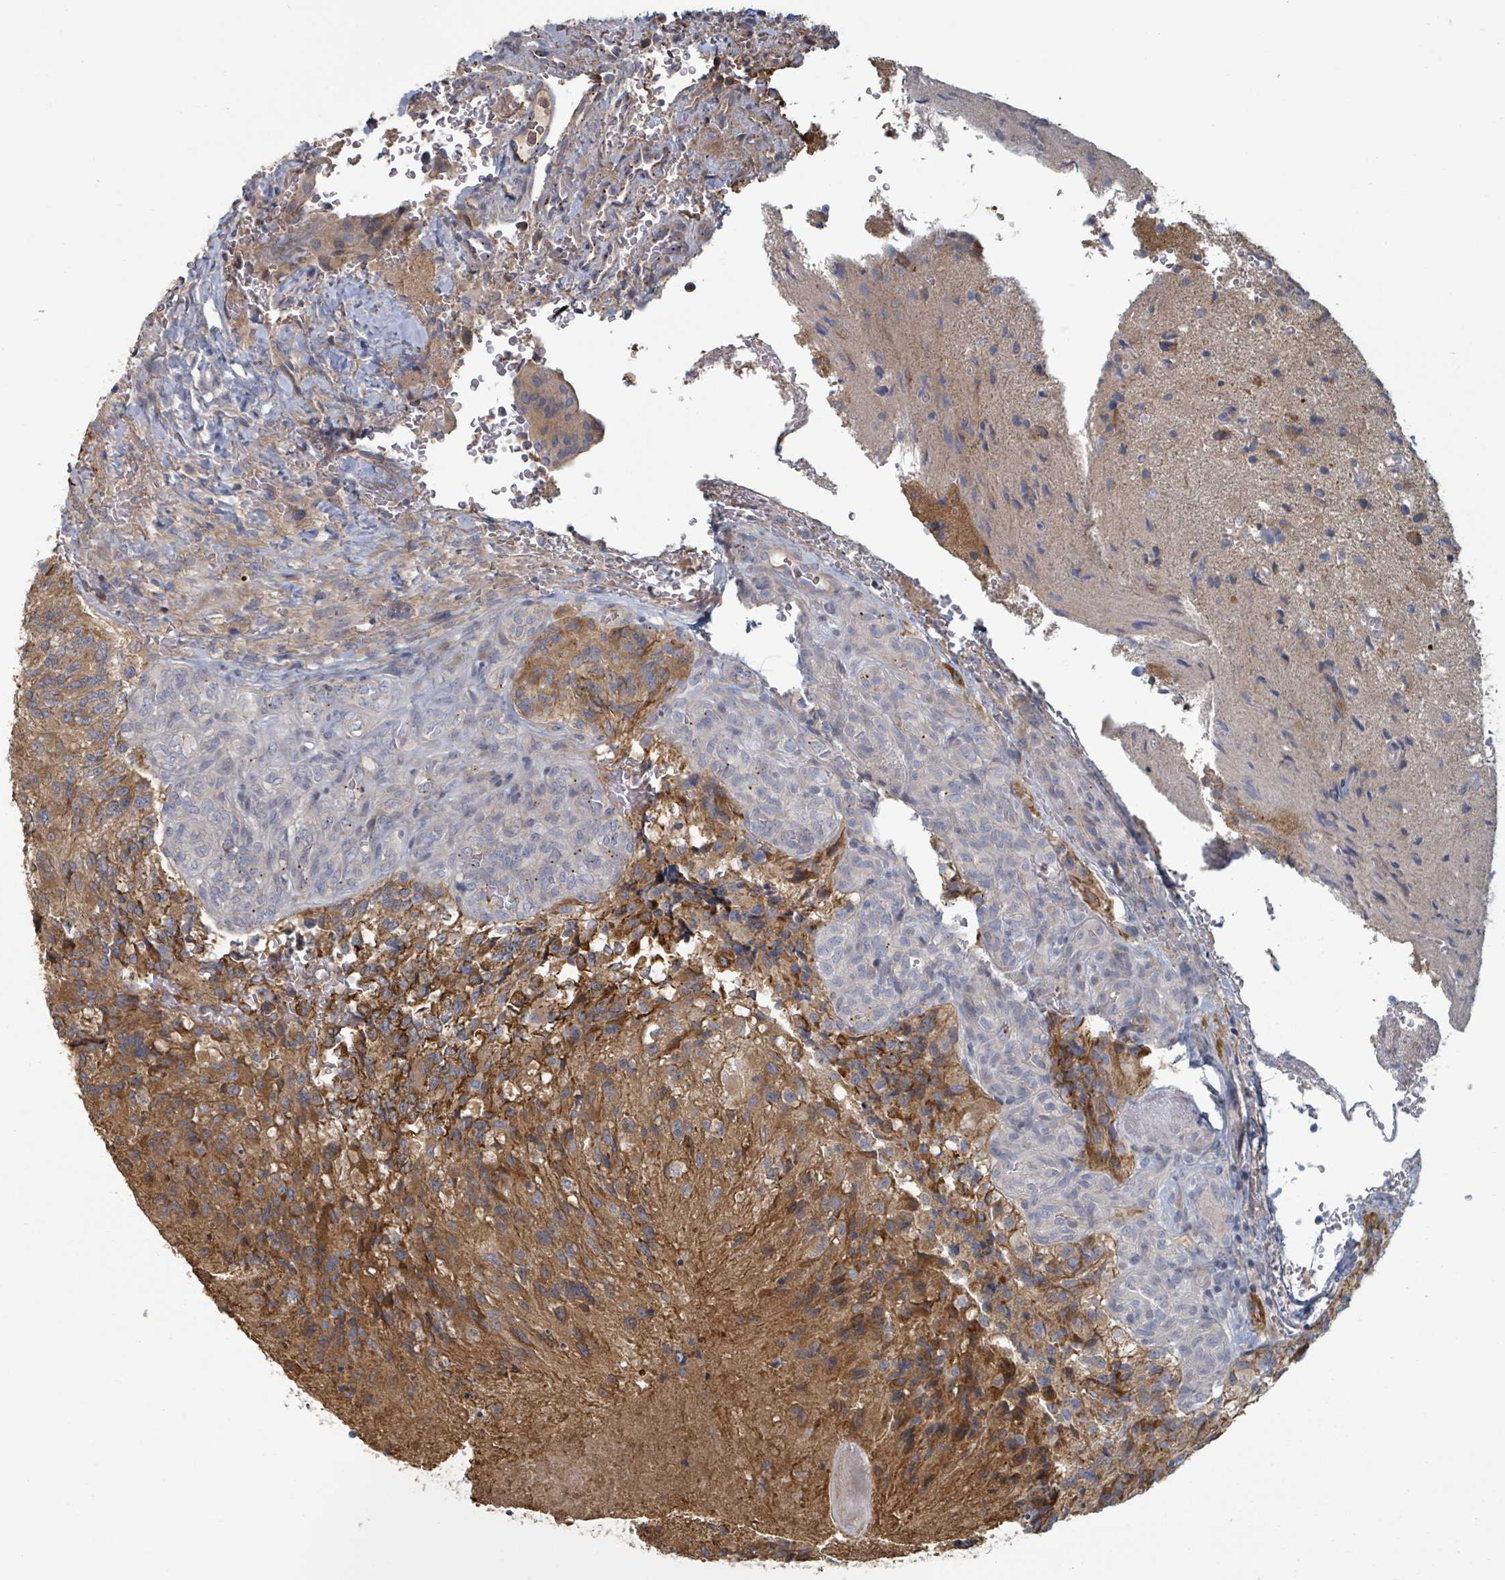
{"staining": {"intensity": "moderate", "quantity": "<25%", "location": "cytoplasmic/membranous"}, "tissue": "glioma", "cell_type": "Tumor cells", "image_type": "cancer", "snomed": [{"axis": "morphology", "description": "Normal tissue, NOS"}, {"axis": "morphology", "description": "Glioma, malignant, High grade"}, {"axis": "topography", "description": "Cerebral cortex"}], "caption": "A histopathology image showing moderate cytoplasmic/membranous staining in about <25% of tumor cells in glioma, as visualized by brown immunohistochemical staining.", "gene": "GABBR1", "patient": {"sex": "male", "age": 56}}